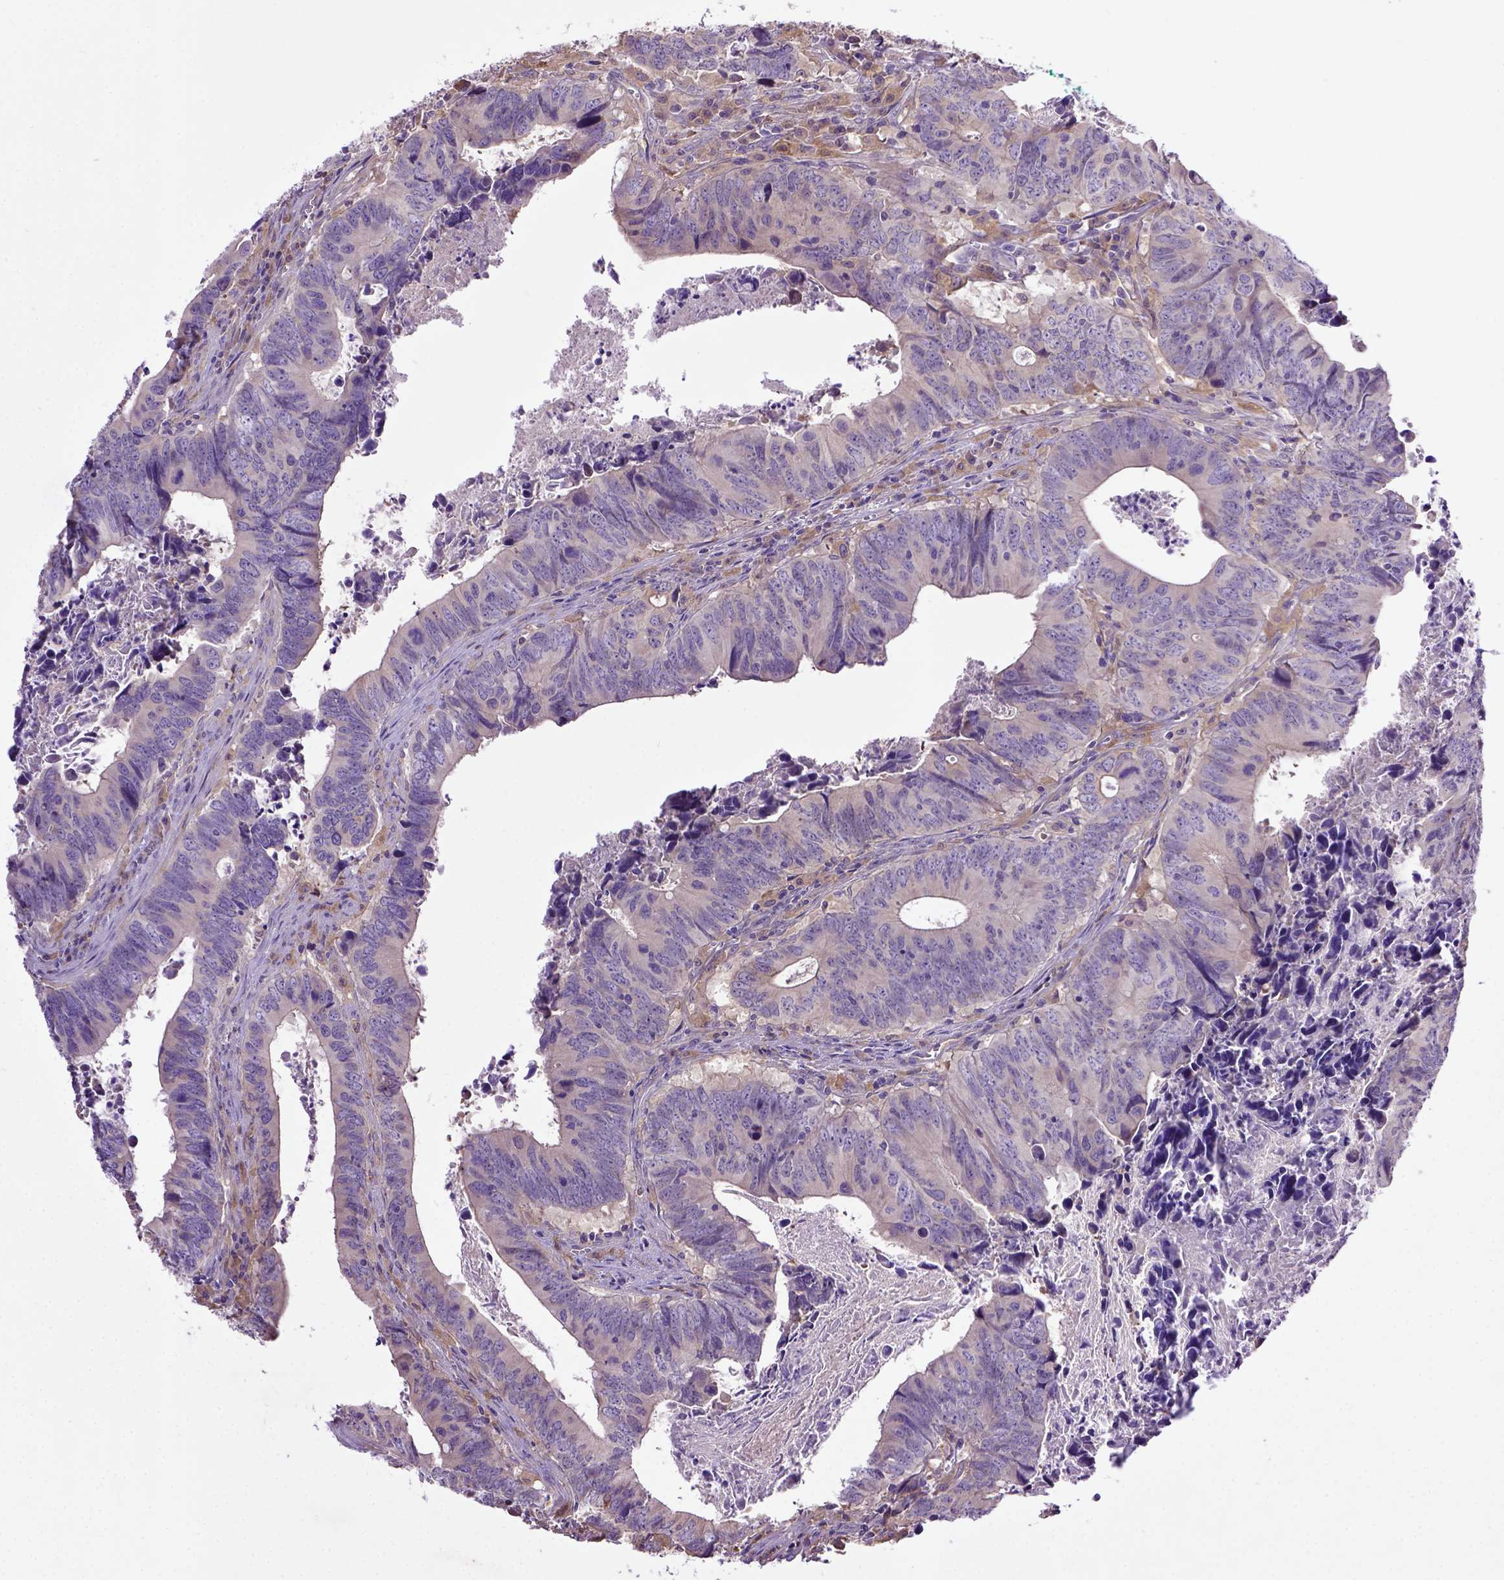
{"staining": {"intensity": "negative", "quantity": "none", "location": "none"}, "tissue": "colorectal cancer", "cell_type": "Tumor cells", "image_type": "cancer", "snomed": [{"axis": "morphology", "description": "Adenocarcinoma, NOS"}, {"axis": "topography", "description": "Colon"}], "caption": "This is an immunohistochemistry (IHC) histopathology image of human colorectal cancer. There is no staining in tumor cells.", "gene": "DEPDC1B", "patient": {"sex": "female", "age": 82}}